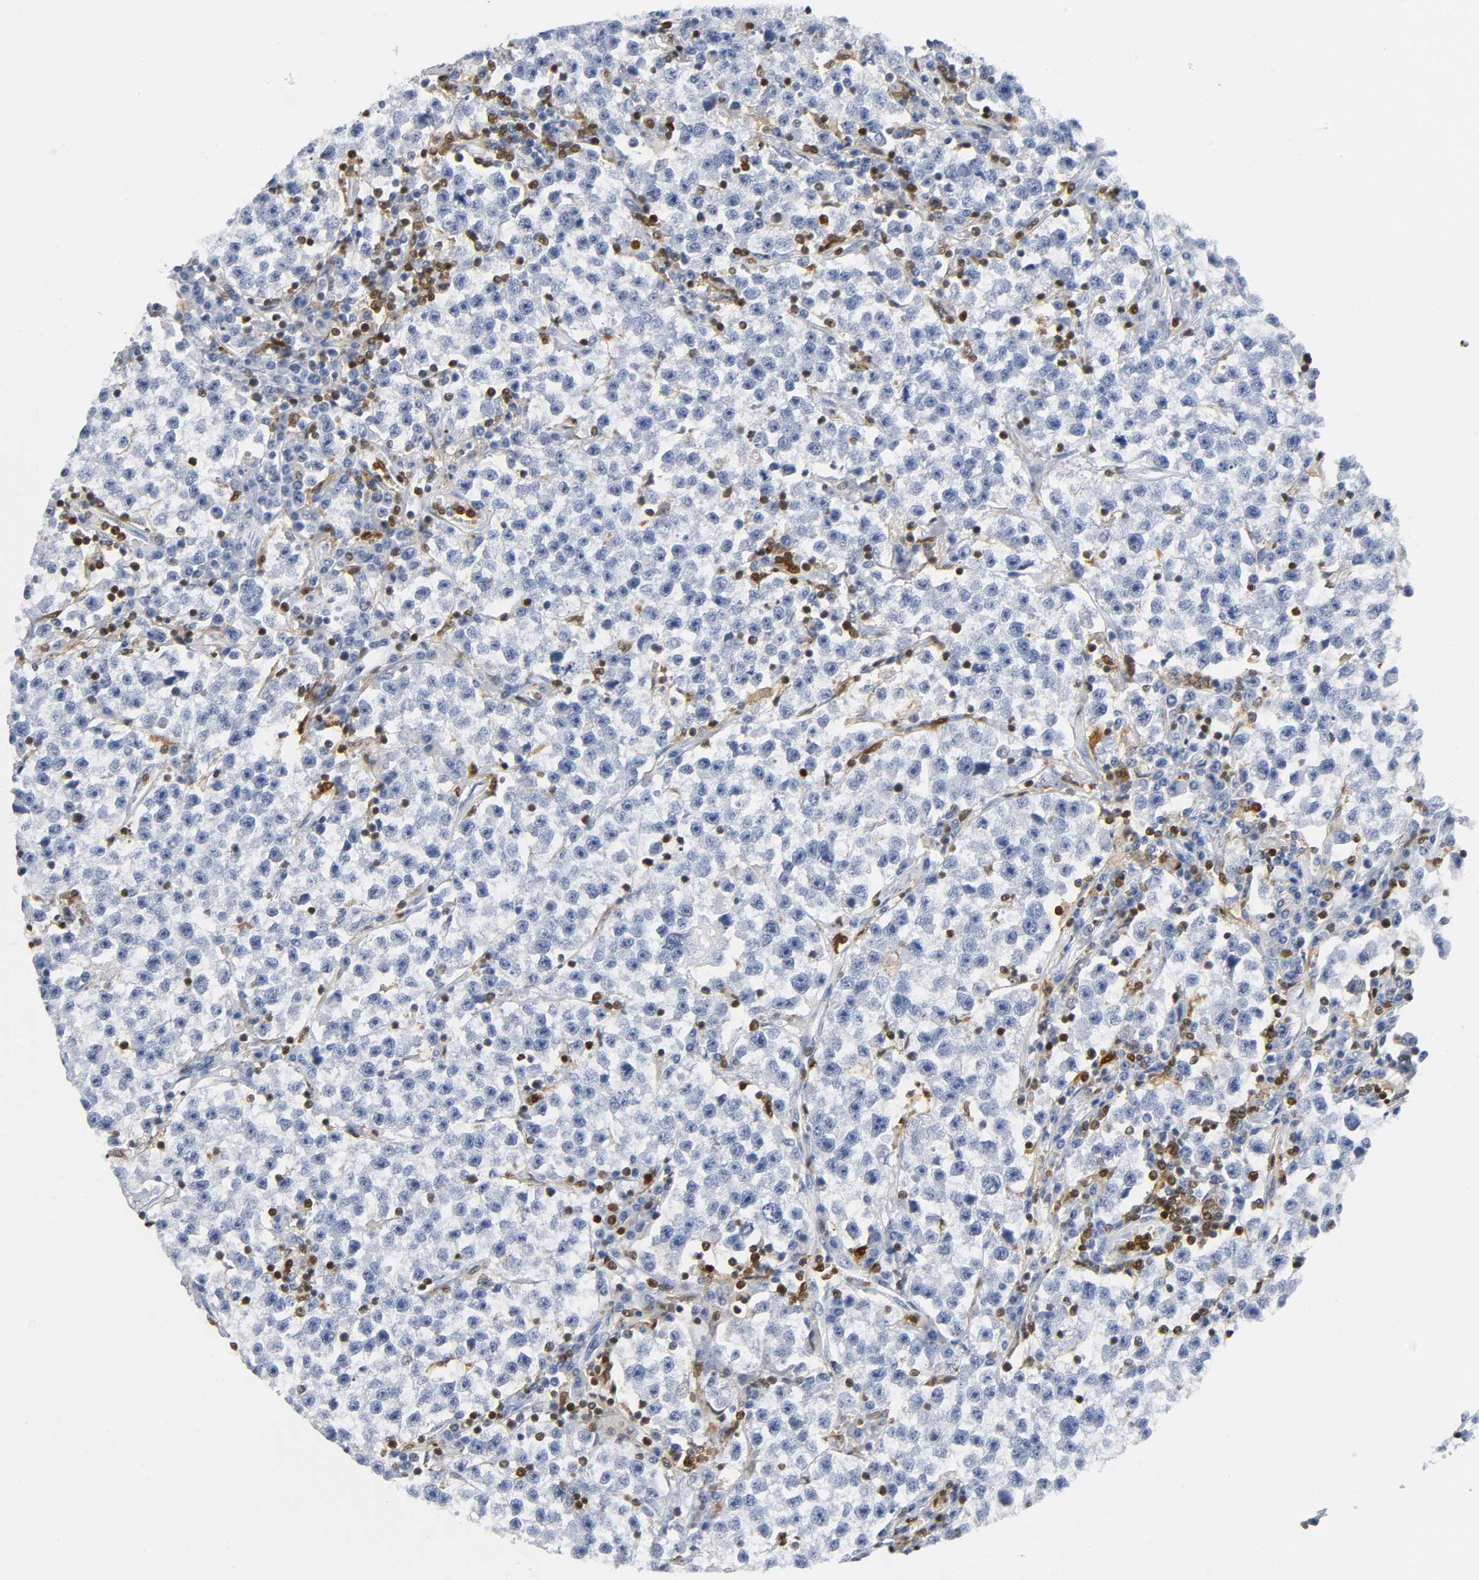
{"staining": {"intensity": "negative", "quantity": "none", "location": "none"}, "tissue": "testis cancer", "cell_type": "Tumor cells", "image_type": "cancer", "snomed": [{"axis": "morphology", "description": "Seminoma, NOS"}, {"axis": "topography", "description": "Testis"}], "caption": "A high-resolution histopathology image shows immunohistochemistry staining of testis cancer (seminoma), which exhibits no significant staining in tumor cells.", "gene": "DOK2", "patient": {"sex": "male", "age": 22}}